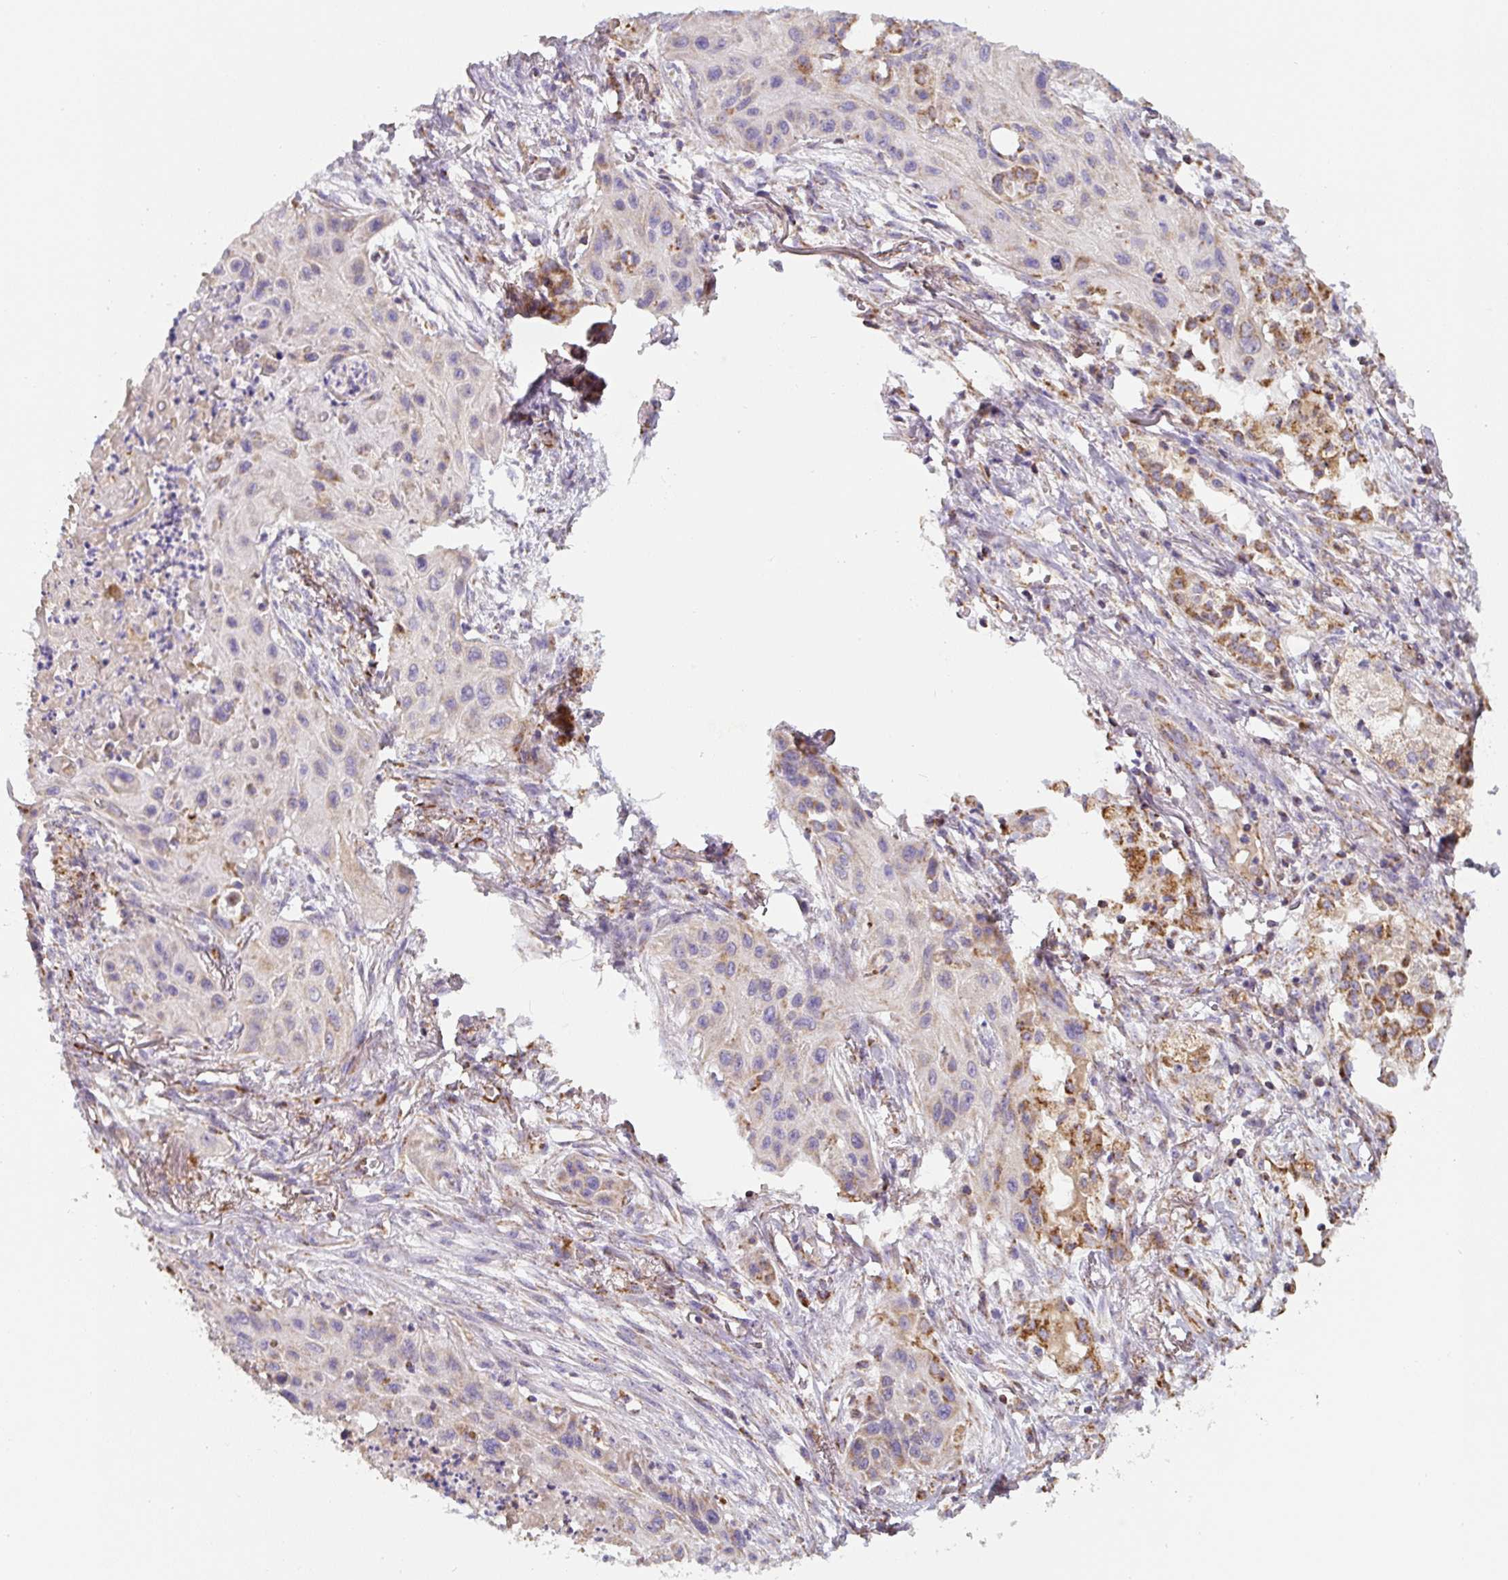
{"staining": {"intensity": "moderate", "quantity": "<25%", "location": "cytoplasmic/membranous"}, "tissue": "lung cancer", "cell_type": "Tumor cells", "image_type": "cancer", "snomed": [{"axis": "morphology", "description": "Squamous cell carcinoma, NOS"}, {"axis": "topography", "description": "Lung"}], "caption": "Lung squamous cell carcinoma stained for a protein displays moderate cytoplasmic/membranous positivity in tumor cells. (brown staining indicates protein expression, while blue staining denotes nuclei).", "gene": "MT-CO2", "patient": {"sex": "male", "age": 71}}